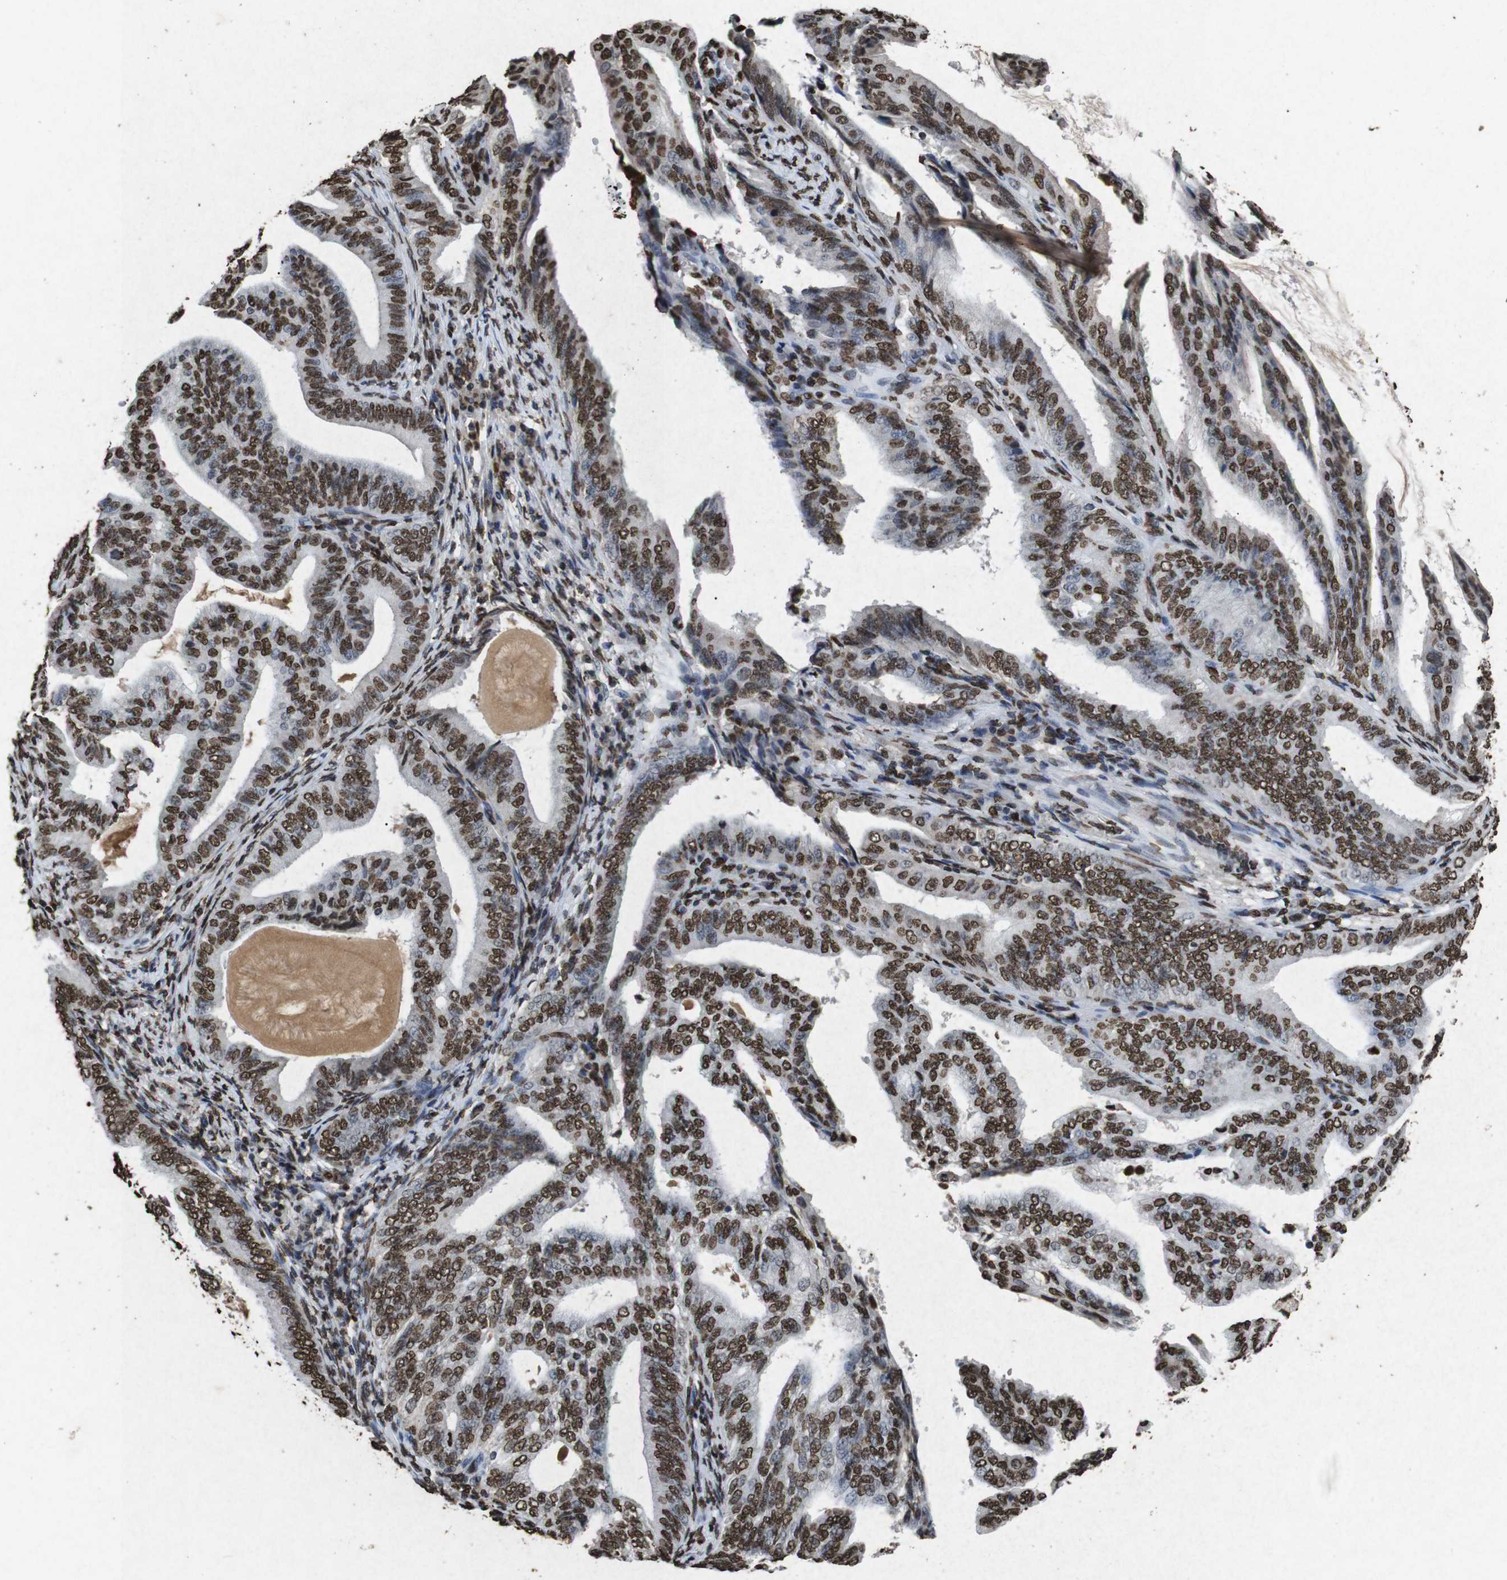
{"staining": {"intensity": "strong", "quantity": ">75%", "location": "nuclear"}, "tissue": "endometrial cancer", "cell_type": "Tumor cells", "image_type": "cancer", "snomed": [{"axis": "morphology", "description": "Adenocarcinoma, NOS"}, {"axis": "topography", "description": "Endometrium"}], "caption": "The immunohistochemical stain labels strong nuclear expression in tumor cells of endometrial cancer tissue. (IHC, brightfield microscopy, high magnification).", "gene": "MDM2", "patient": {"sex": "female", "age": 58}}